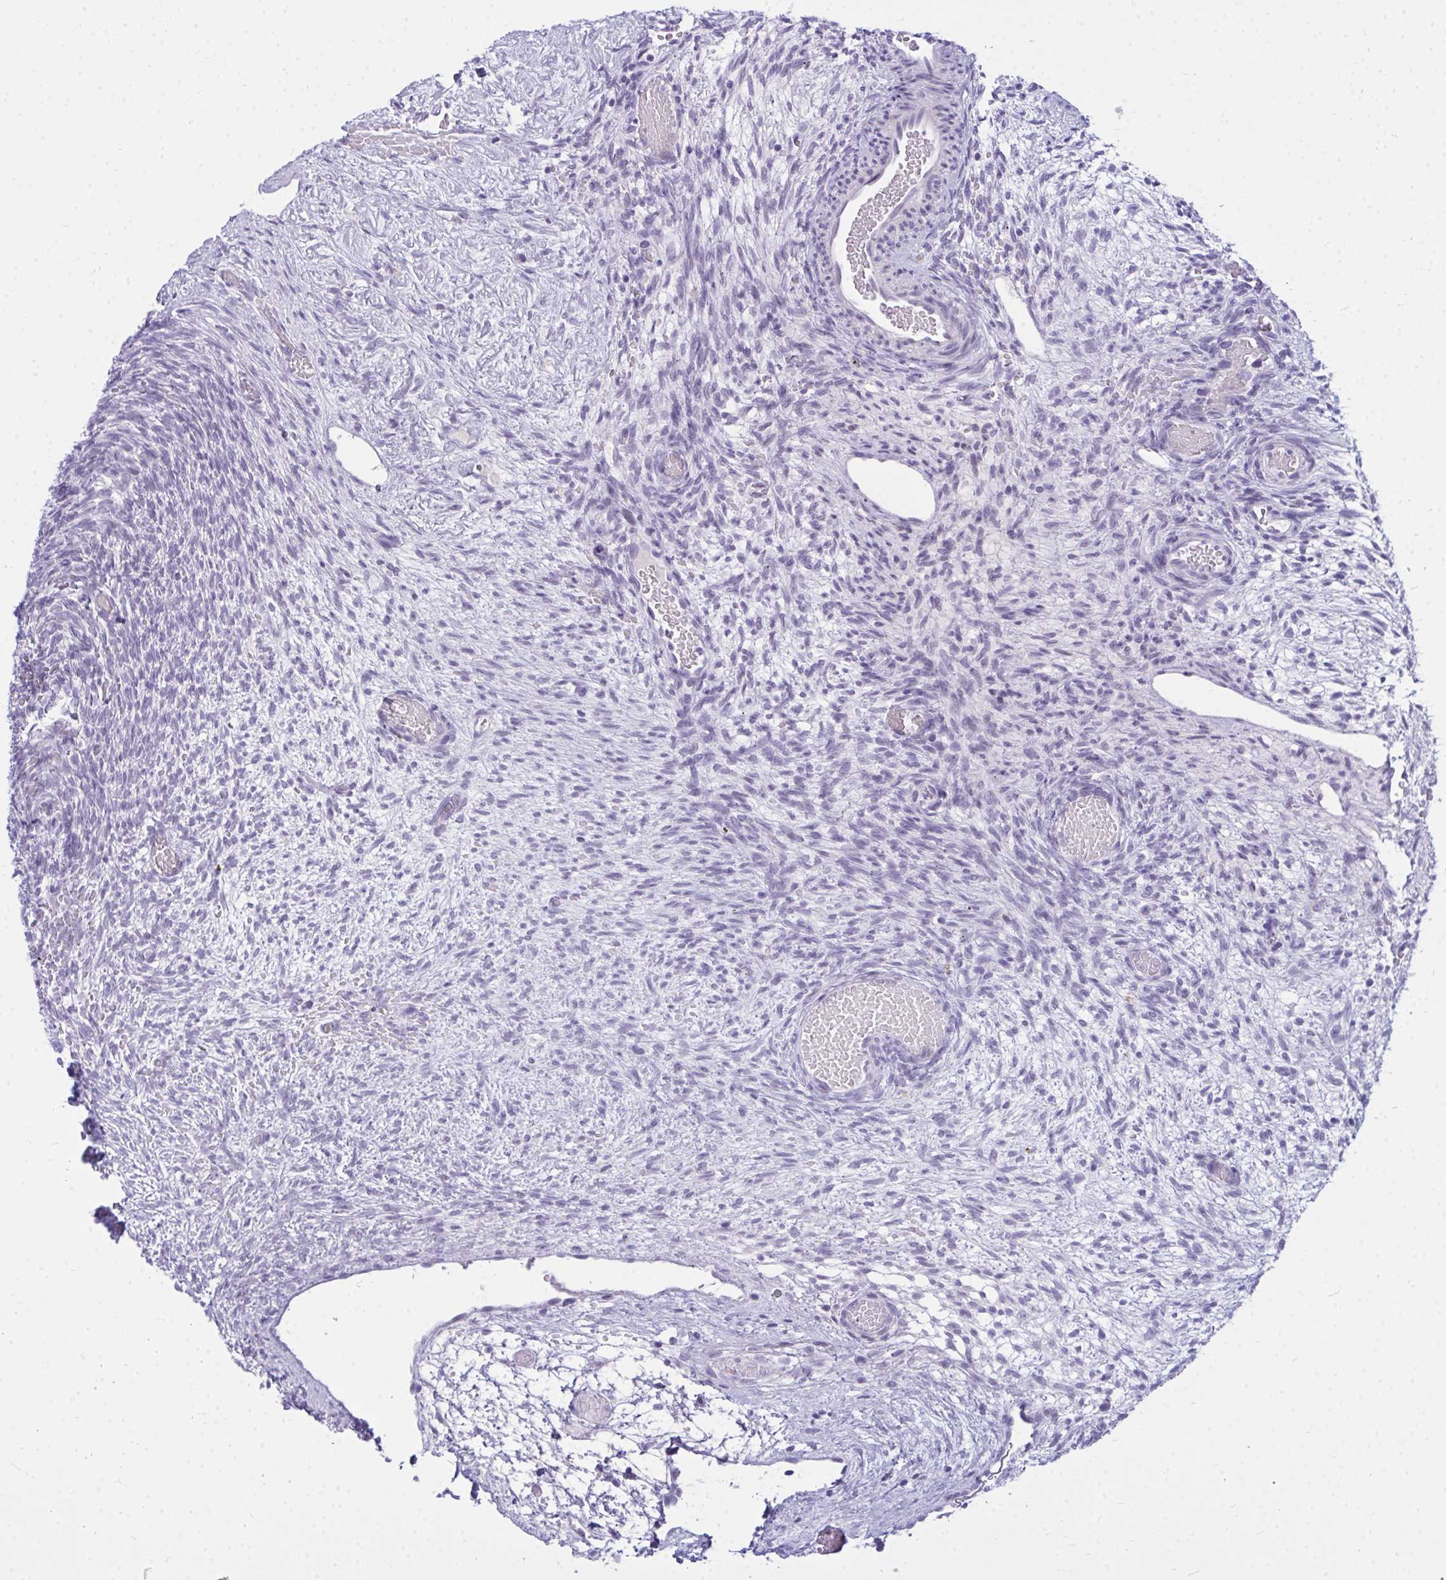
{"staining": {"intensity": "moderate", "quantity": ">75%", "location": "cytoplasmic/membranous"}, "tissue": "ovary", "cell_type": "Follicle cells", "image_type": "normal", "snomed": [{"axis": "morphology", "description": "Normal tissue, NOS"}, {"axis": "topography", "description": "Ovary"}], "caption": "Immunohistochemical staining of unremarkable human ovary demonstrates medium levels of moderate cytoplasmic/membranous positivity in about >75% of follicle cells. (DAB IHC with brightfield microscopy, high magnification).", "gene": "ZSCAN25", "patient": {"sex": "female", "age": 67}}